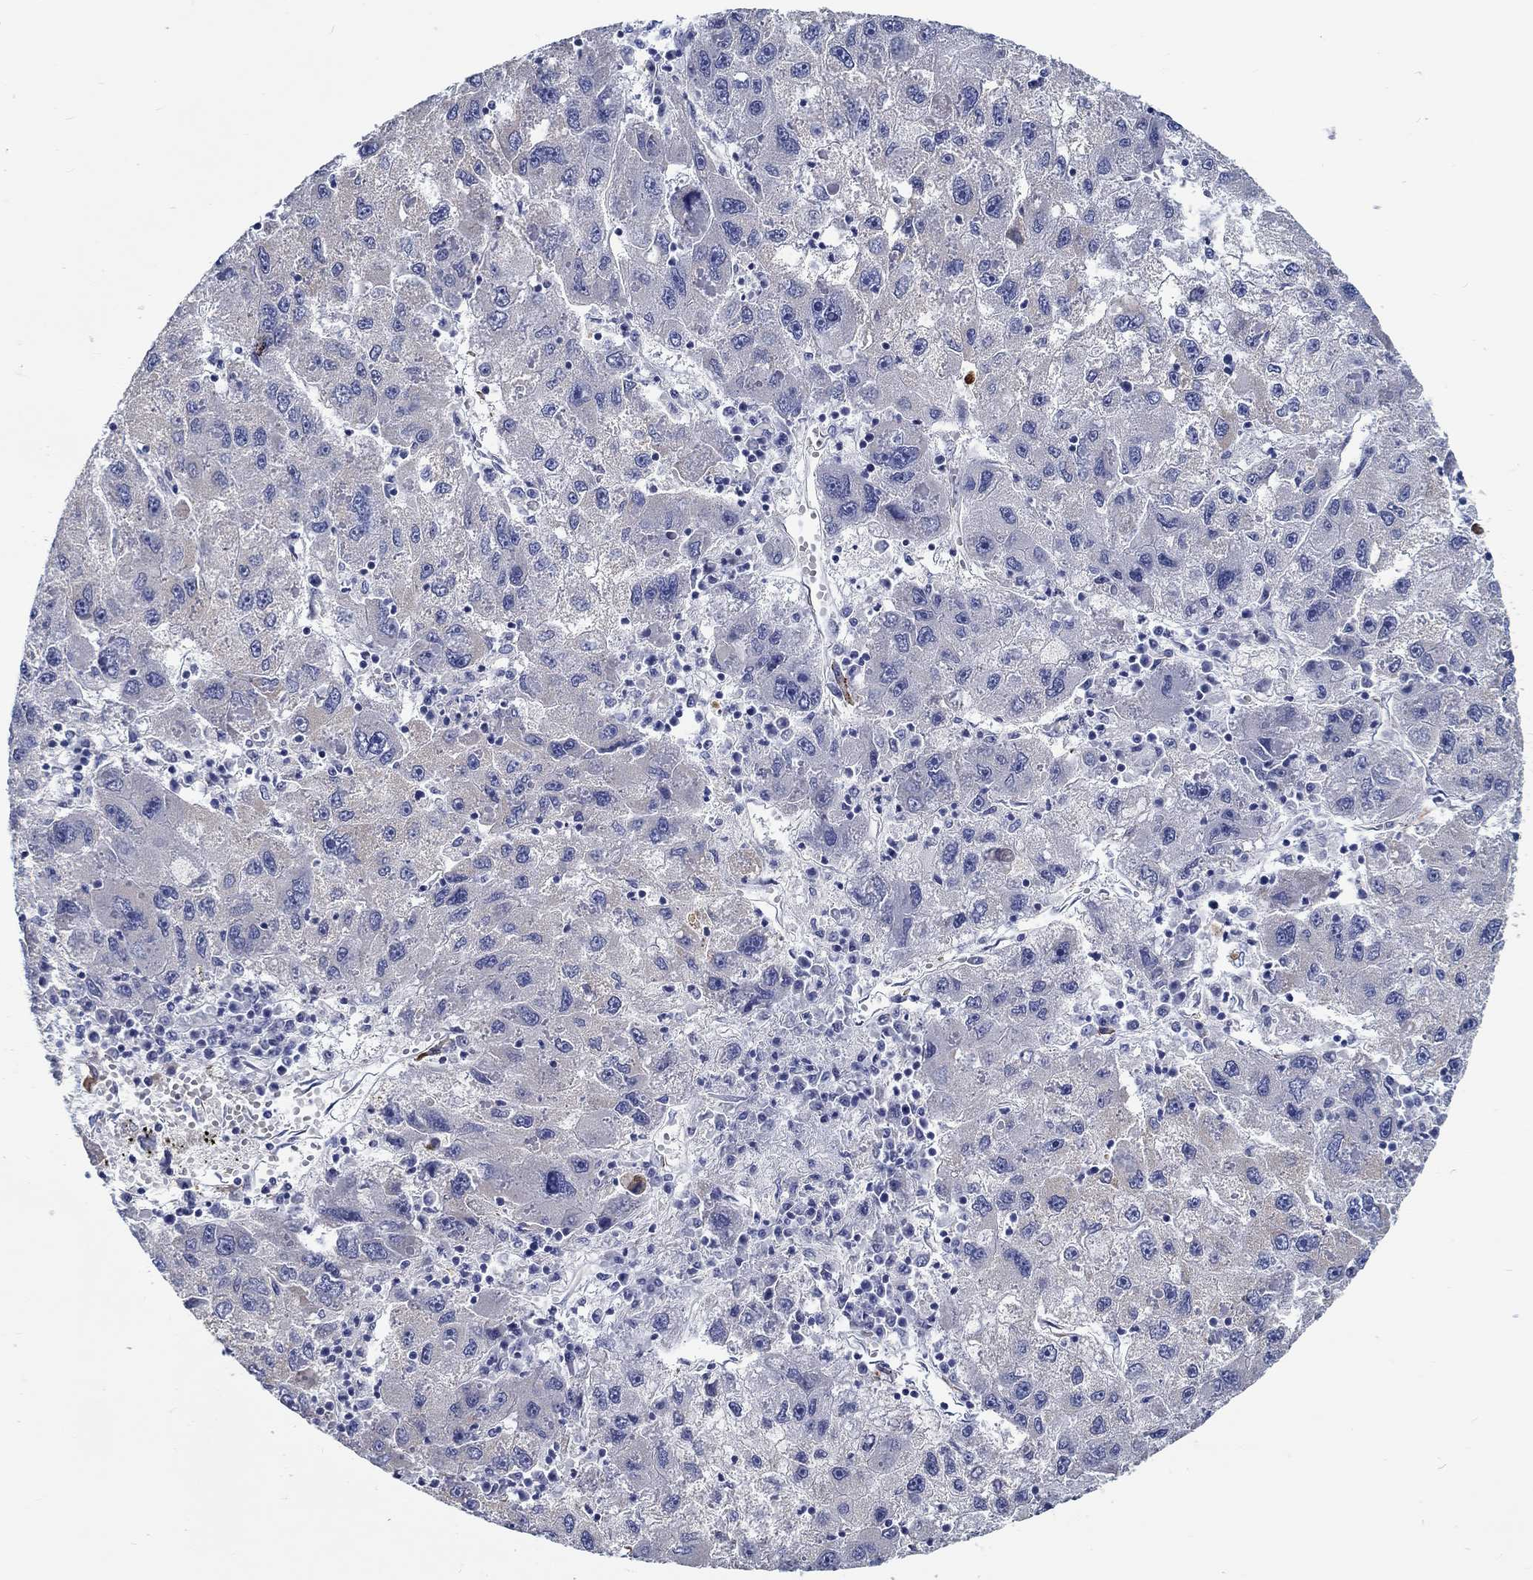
{"staining": {"intensity": "weak", "quantity": "<25%", "location": "cytoplasmic/membranous"}, "tissue": "liver cancer", "cell_type": "Tumor cells", "image_type": "cancer", "snomed": [{"axis": "morphology", "description": "Carcinoma, Hepatocellular, NOS"}, {"axis": "topography", "description": "Liver"}], "caption": "Immunohistochemistry (IHC) image of neoplastic tissue: liver hepatocellular carcinoma stained with DAB (3,3'-diaminobenzidine) shows no significant protein positivity in tumor cells. (DAB (3,3'-diaminobenzidine) immunohistochemistry, high magnification).", "gene": "MYBPC1", "patient": {"sex": "male", "age": 75}}